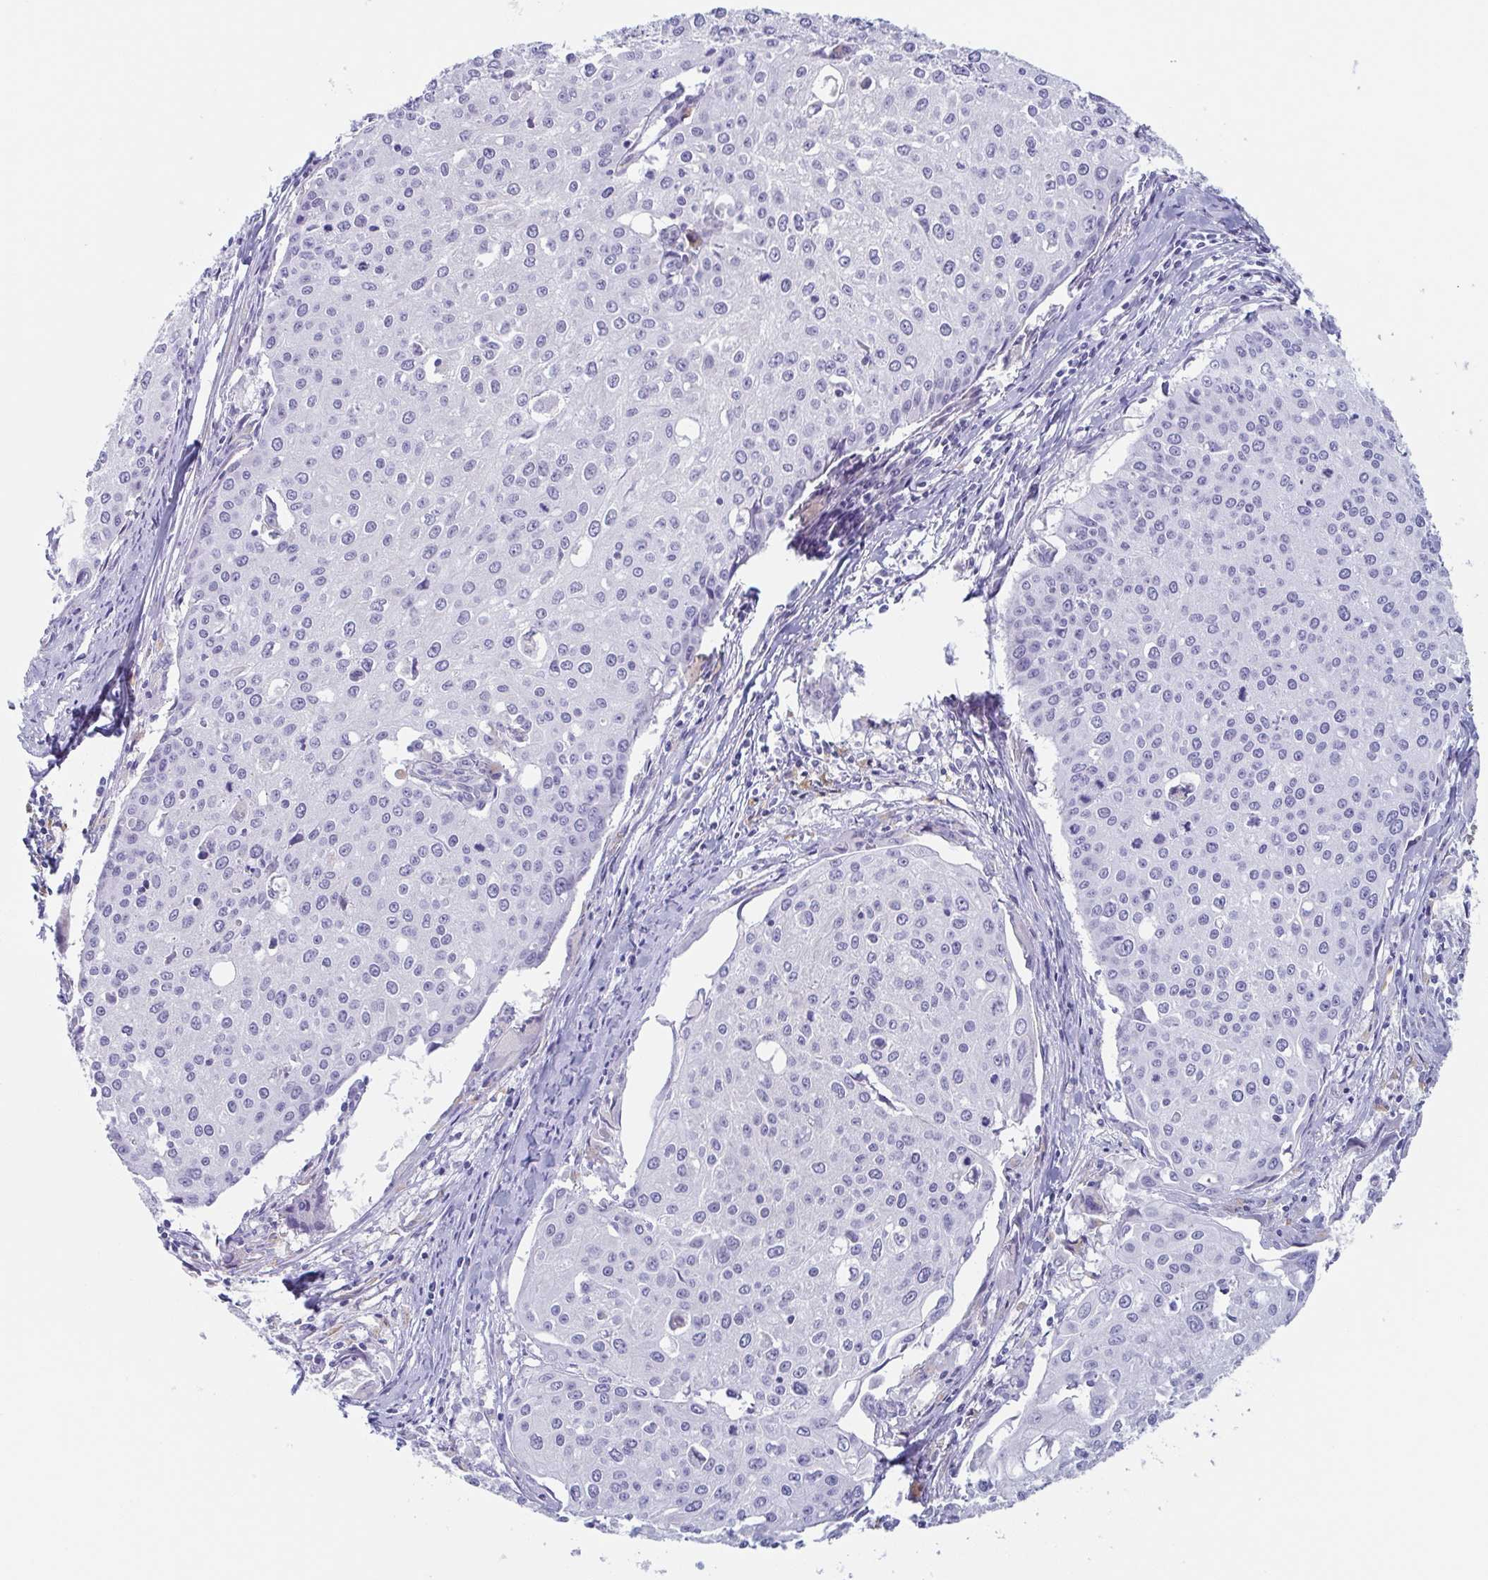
{"staining": {"intensity": "negative", "quantity": "none", "location": "none"}, "tissue": "cervical cancer", "cell_type": "Tumor cells", "image_type": "cancer", "snomed": [{"axis": "morphology", "description": "Squamous cell carcinoma, NOS"}, {"axis": "topography", "description": "Cervix"}], "caption": "The immunohistochemistry (IHC) histopathology image has no significant staining in tumor cells of squamous cell carcinoma (cervical) tissue.", "gene": "TAGLN3", "patient": {"sex": "female", "age": 38}}